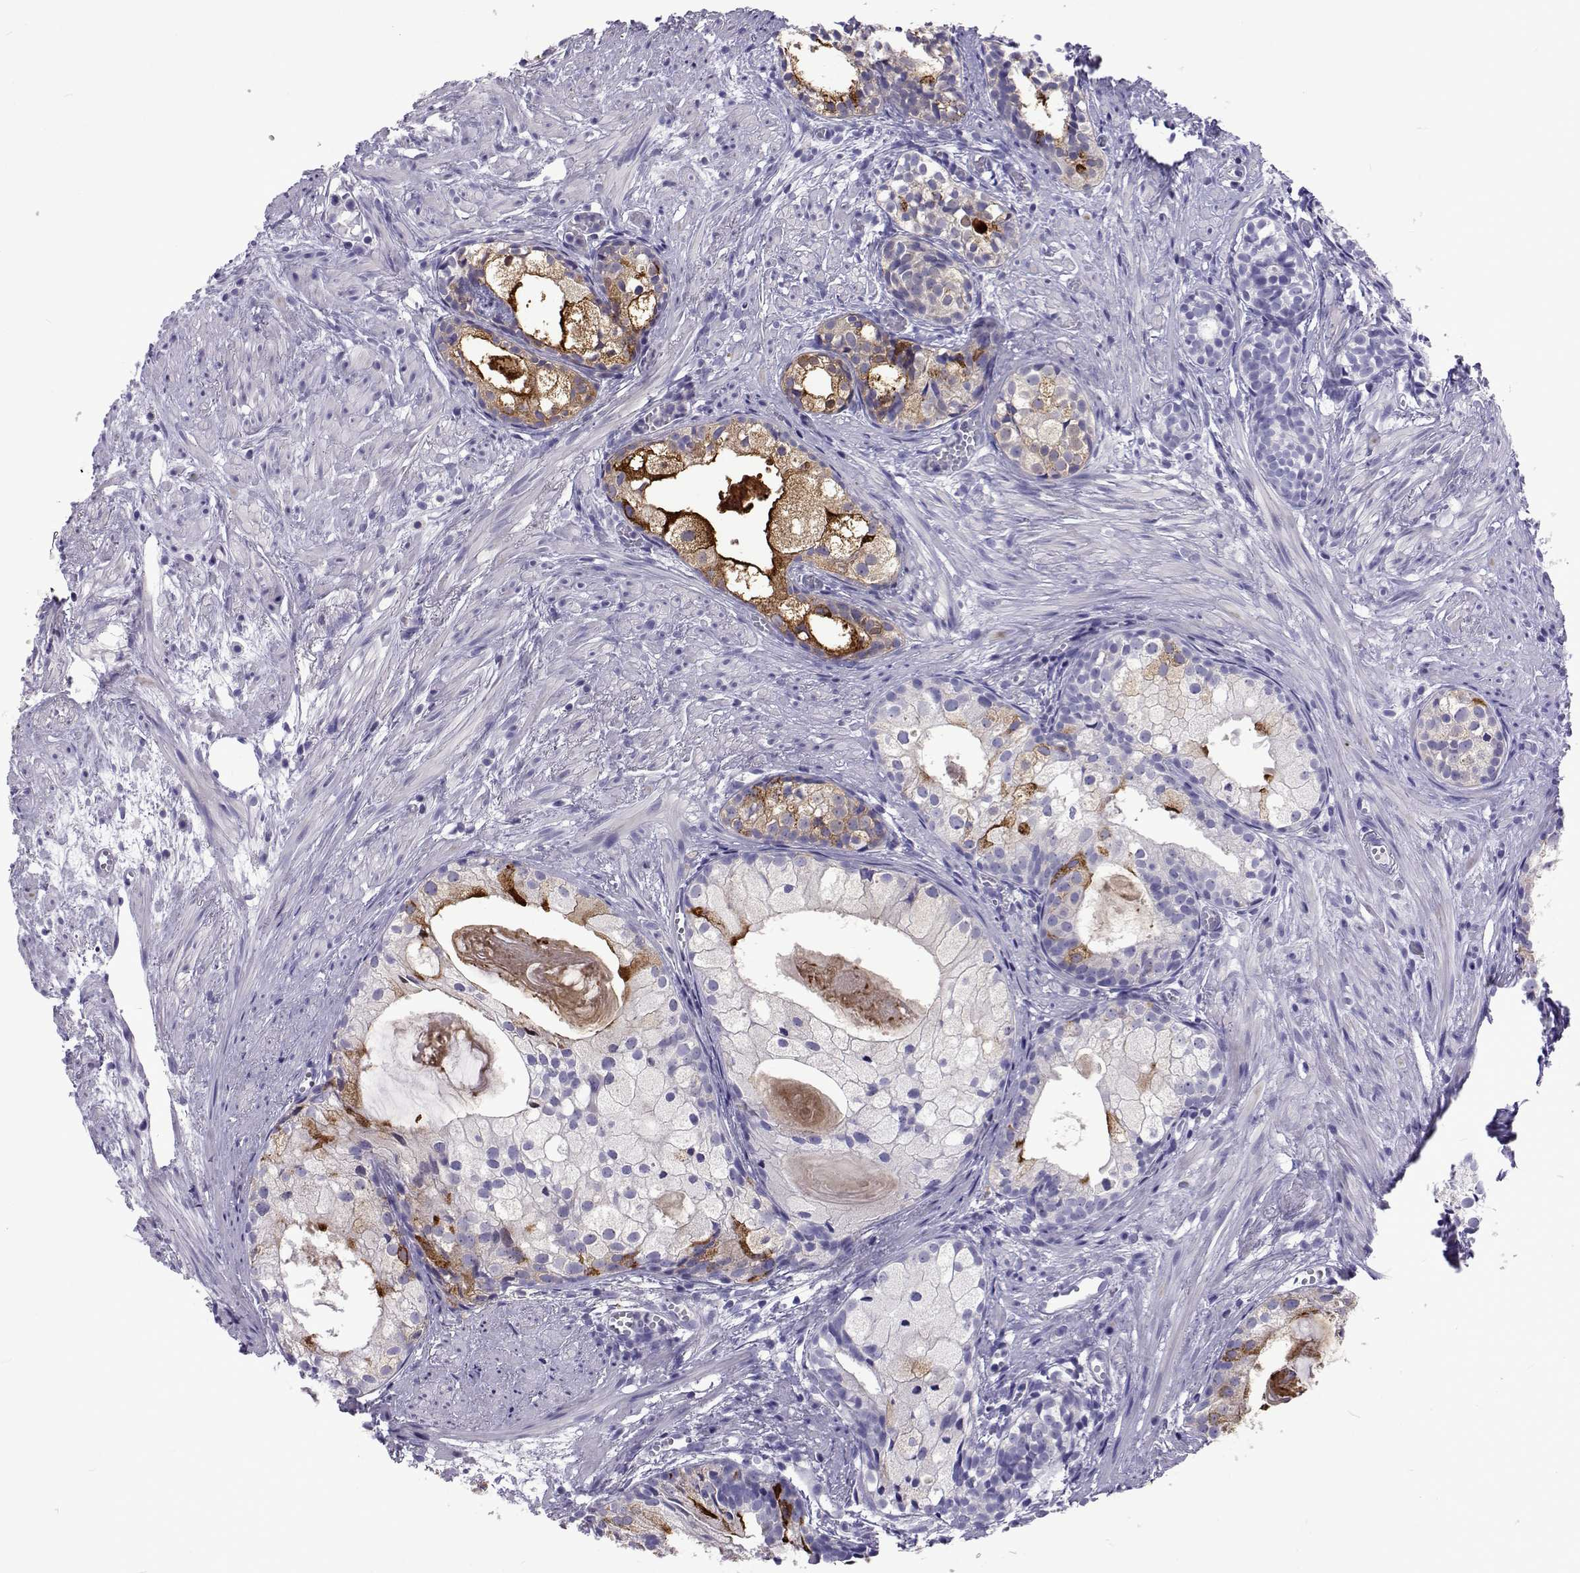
{"staining": {"intensity": "moderate", "quantity": "<25%", "location": "cytoplasmic/membranous"}, "tissue": "prostate cancer", "cell_type": "Tumor cells", "image_type": "cancer", "snomed": [{"axis": "morphology", "description": "Adenocarcinoma, High grade"}, {"axis": "topography", "description": "Prostate"}], "caption": "The photomicrograph demonstrates staining of prostate high-grade adenocarcinoma, revealing moderate cytoplasmic/membranous protein expression (brown color) within tumor cells.", "gene": "UMODL1", "patient": {"sex": "male", "age": 85}}